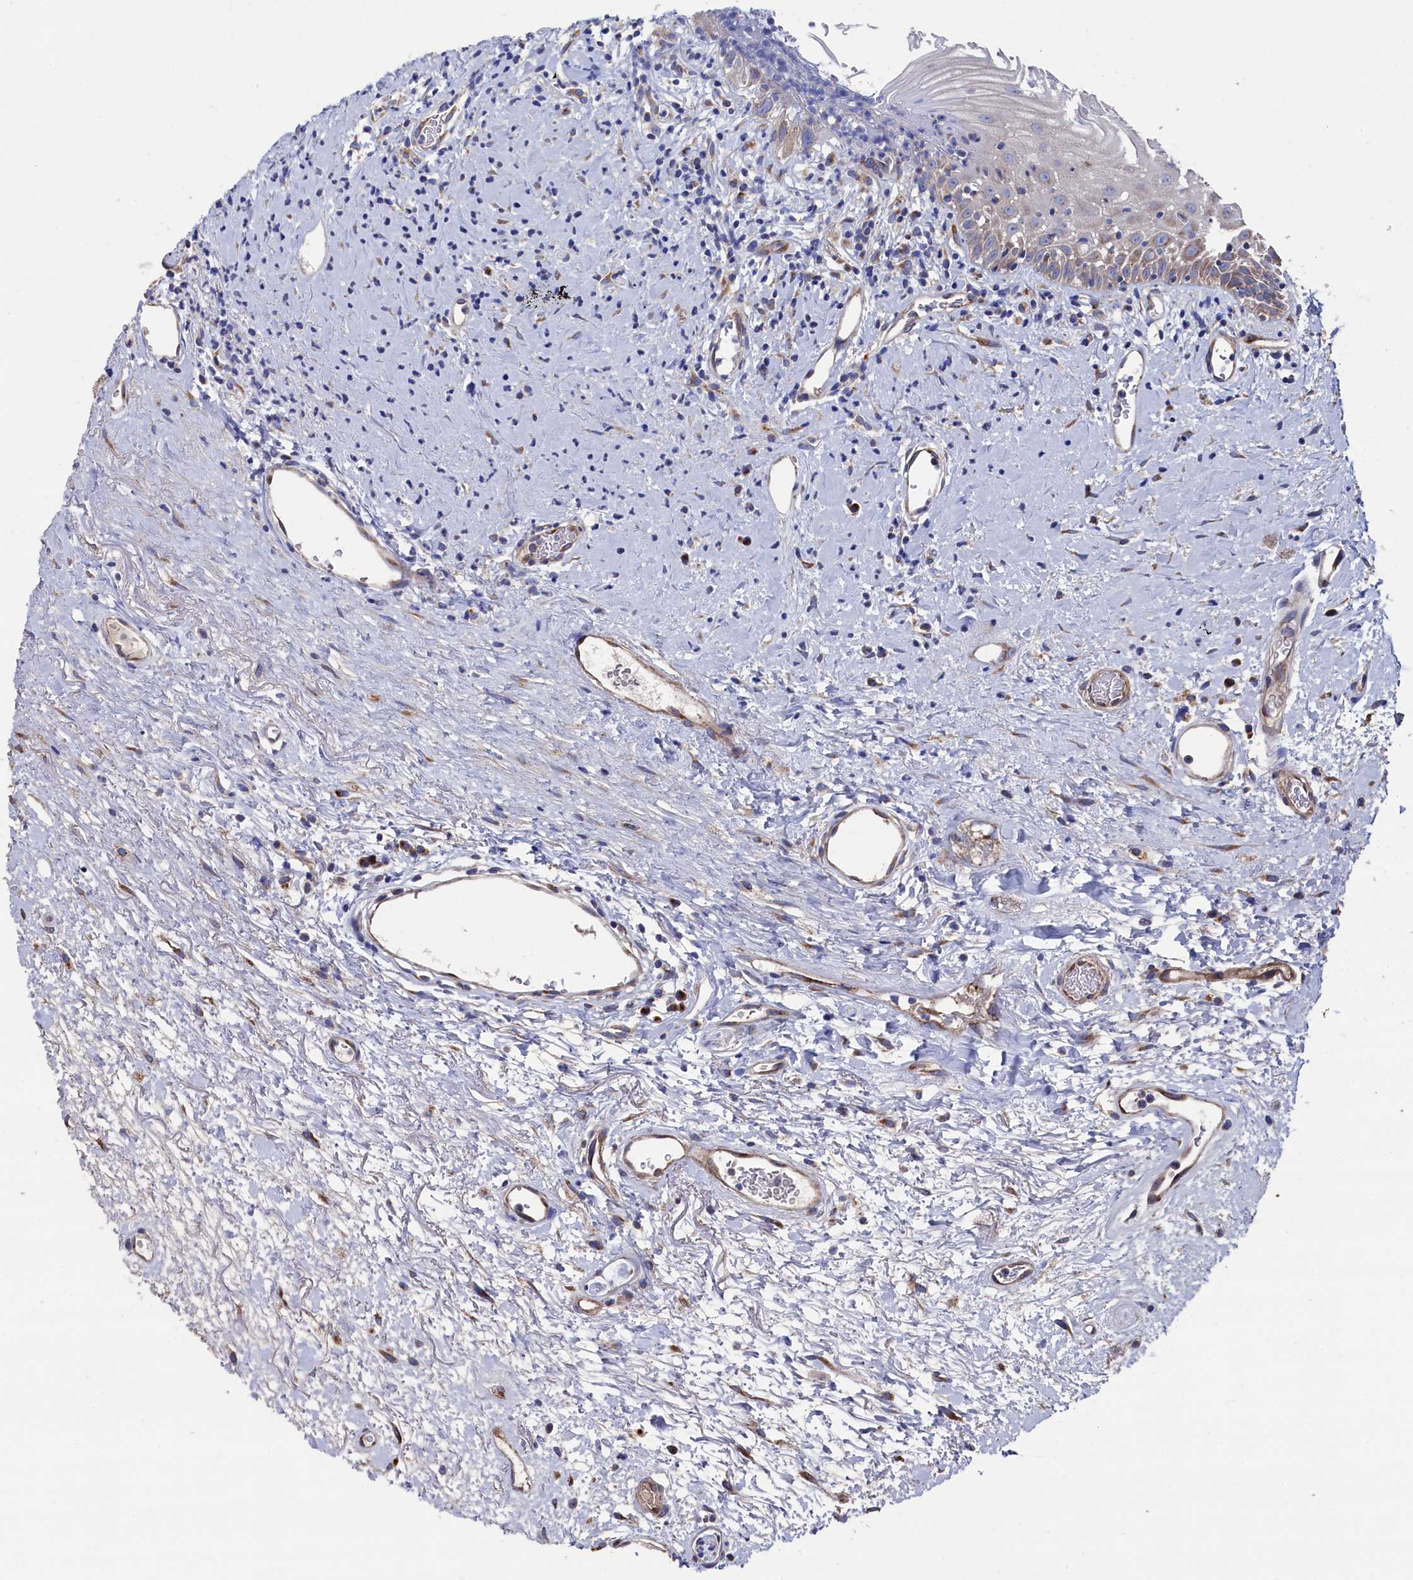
{"staining": {"intensity": "moderate", "quantity": "<25%", "location": "cytoplasmic/membranous"}, "tissue": "oral mucosa", "cell_type": "Squamous epithelial cells", "image_type": "normal", "snomed": [{"axis": "morphology", "description": "Normal tissue, NOS"}, {"axis": "topography", "description": "Oral tissue"}], "caption": "Immunohistochemical staining of benign human oral mucosa demonstrates low levels of moderate cytoplasmic/membranous staining in about <25% of squamous epithelial cells. (DAB IHC with brightfield microscopy, high magnification).", "gene": "PRRC1", "patient": {"sex": "female", "age": 76}}